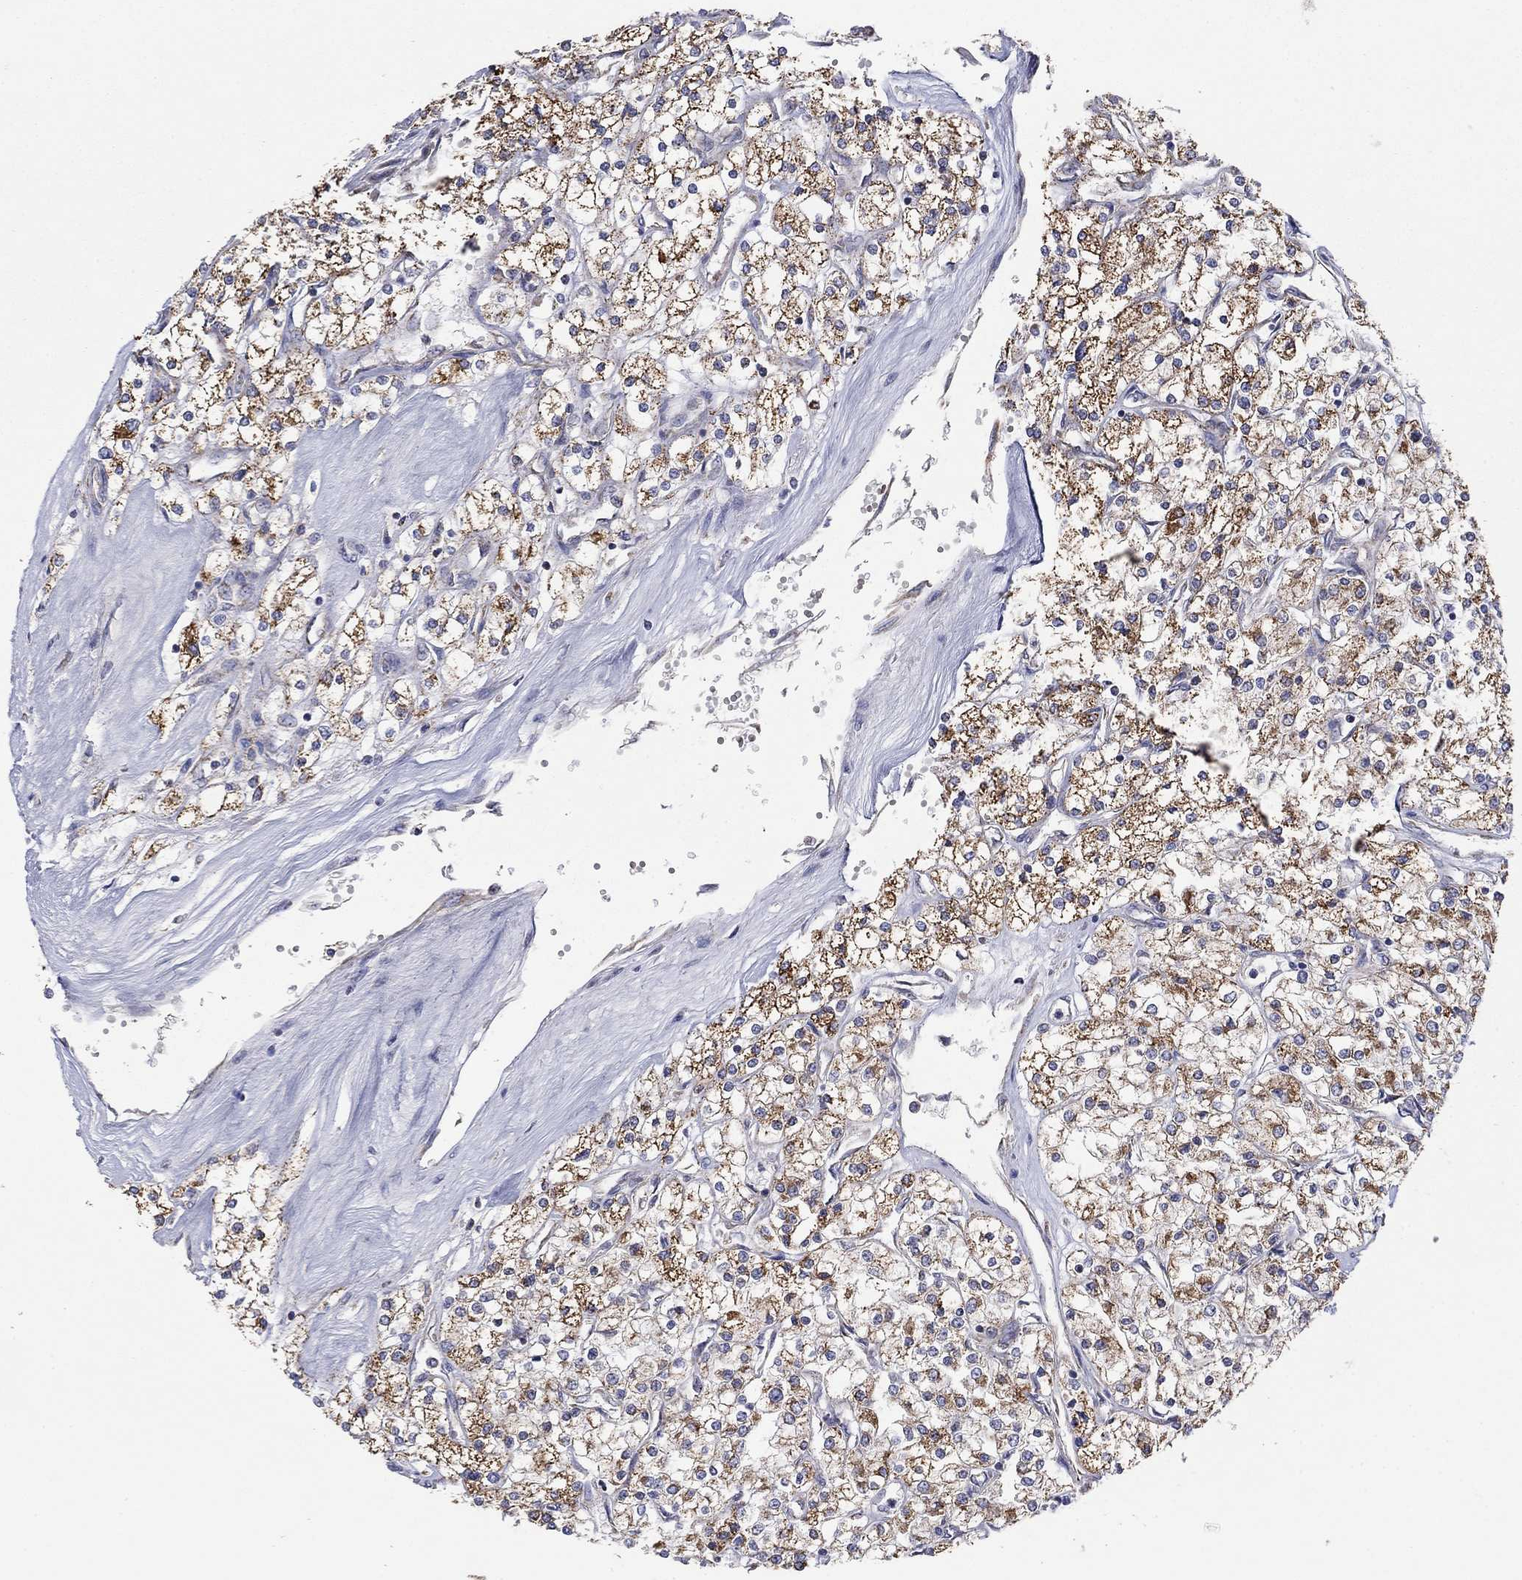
{"staining": {"intensity": "strong", "quantity": "25%-75%", "location": "cytoplasmic/membranous"}, "tissue": "renal cancer", "cell_type": "Tumor cells", "image_type": "cancer", "snomed": [{"axis": "morphology", "description": "Adenocarcinoma, NOS"}, {"axis": "topography", "description": "Kidney"}], "caption": "Protein staining of renal cancer tissue displays strong cytoplasmic/membranous positivity in about 25%-75% of tumor cells.", "gene": "HPS5", "patient": {"sex": "male", "age": 80}}